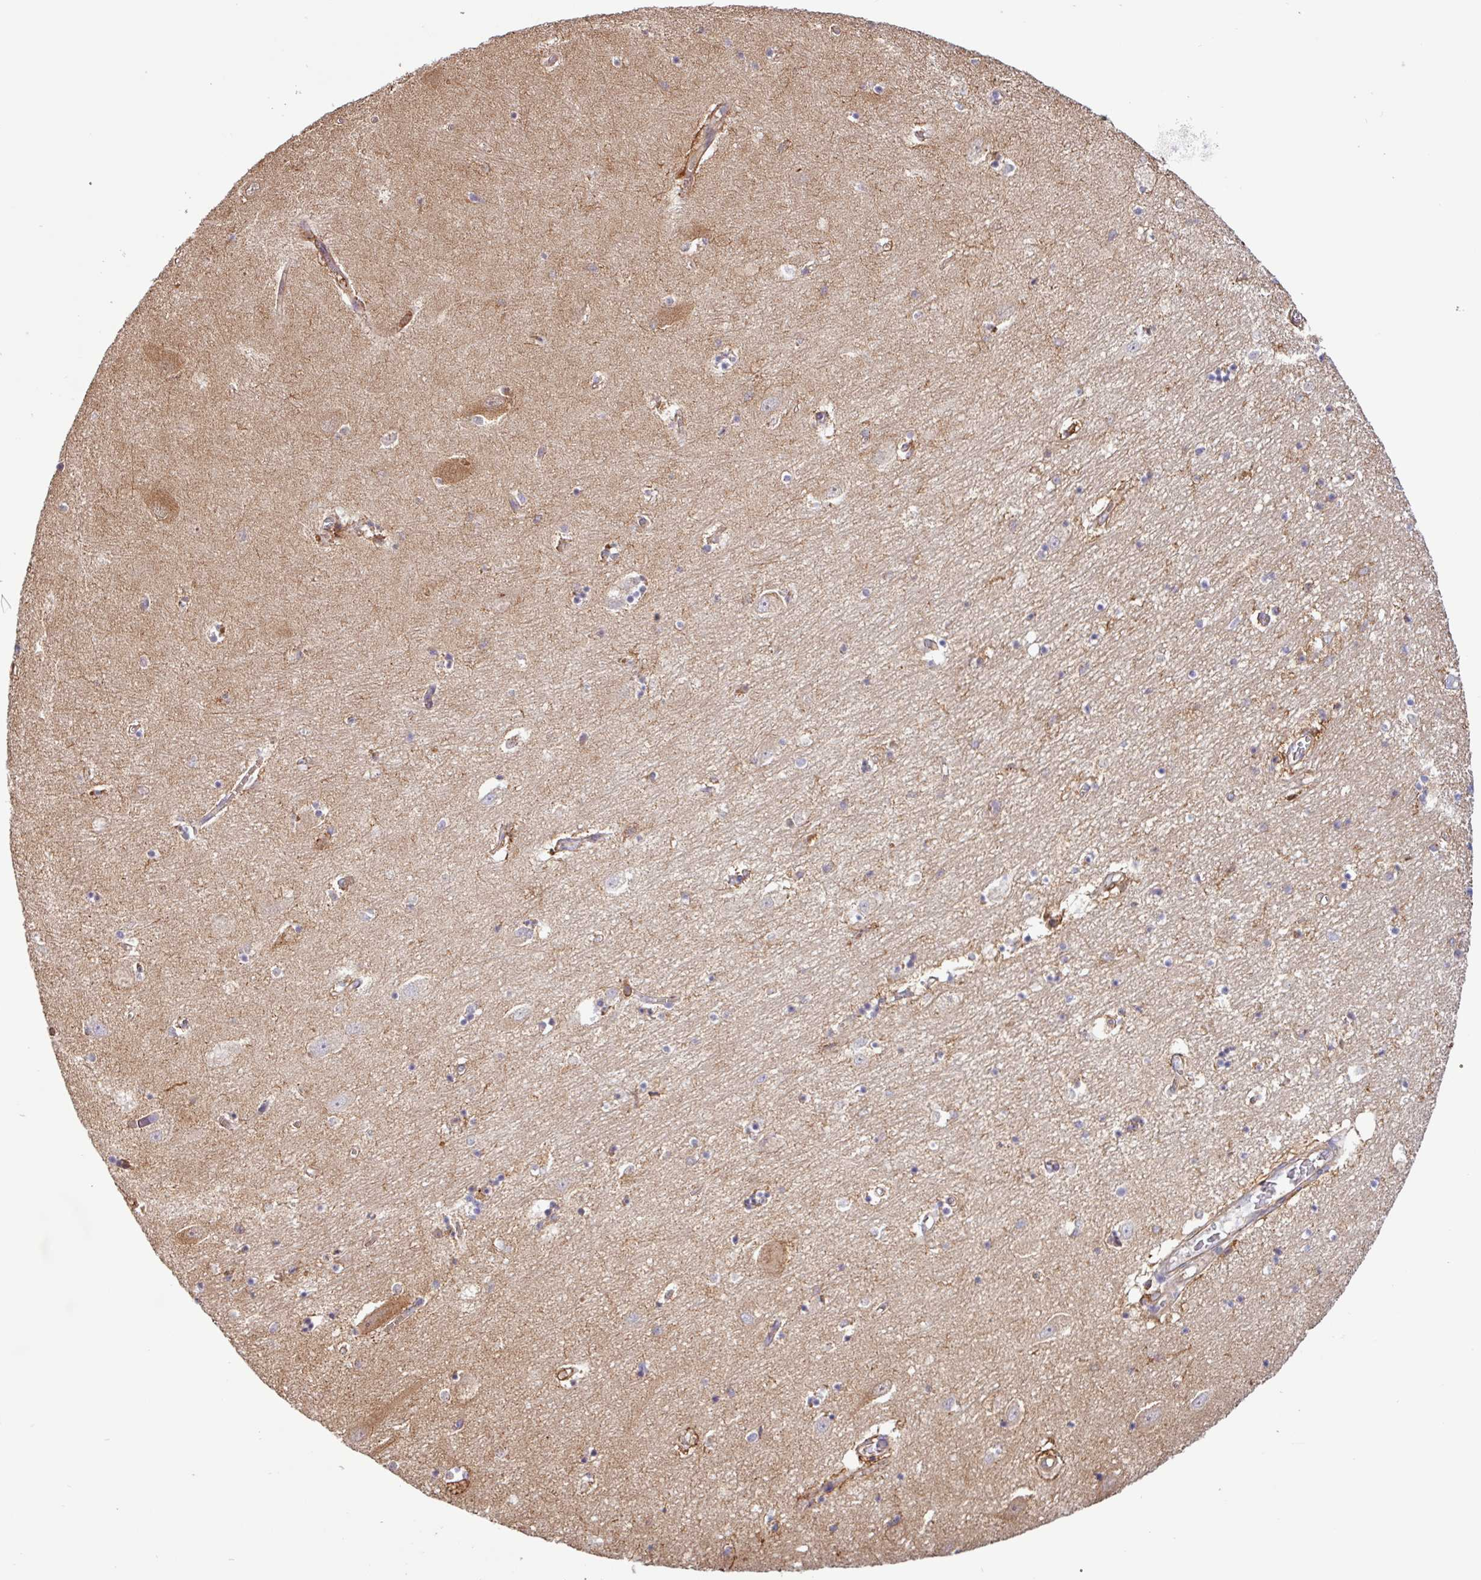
{"staining": {"intensity": "weak", "quantity": "25%-75%", "location": "cytoplasmic/membranous"}, "tissue": "hippocampus", "cell_type": "Glial cells", "image_type": "normal", "snomed": [{"axis": "morphology", "description": "Normal tissue, NOS"}, {"axis": "topography", "description": "Hippocampus"}], "caption": "Weak cytoplasmic/membranous expression is seen in about 25%-75% of glial cells in normal hippocampus. (DAB (3,3'-diaminobenzidine) = brown stain, brightfield microscopy at high magnification).", "gene": "ACTR3B", "patient": {"sex": "female", "age": 64}}